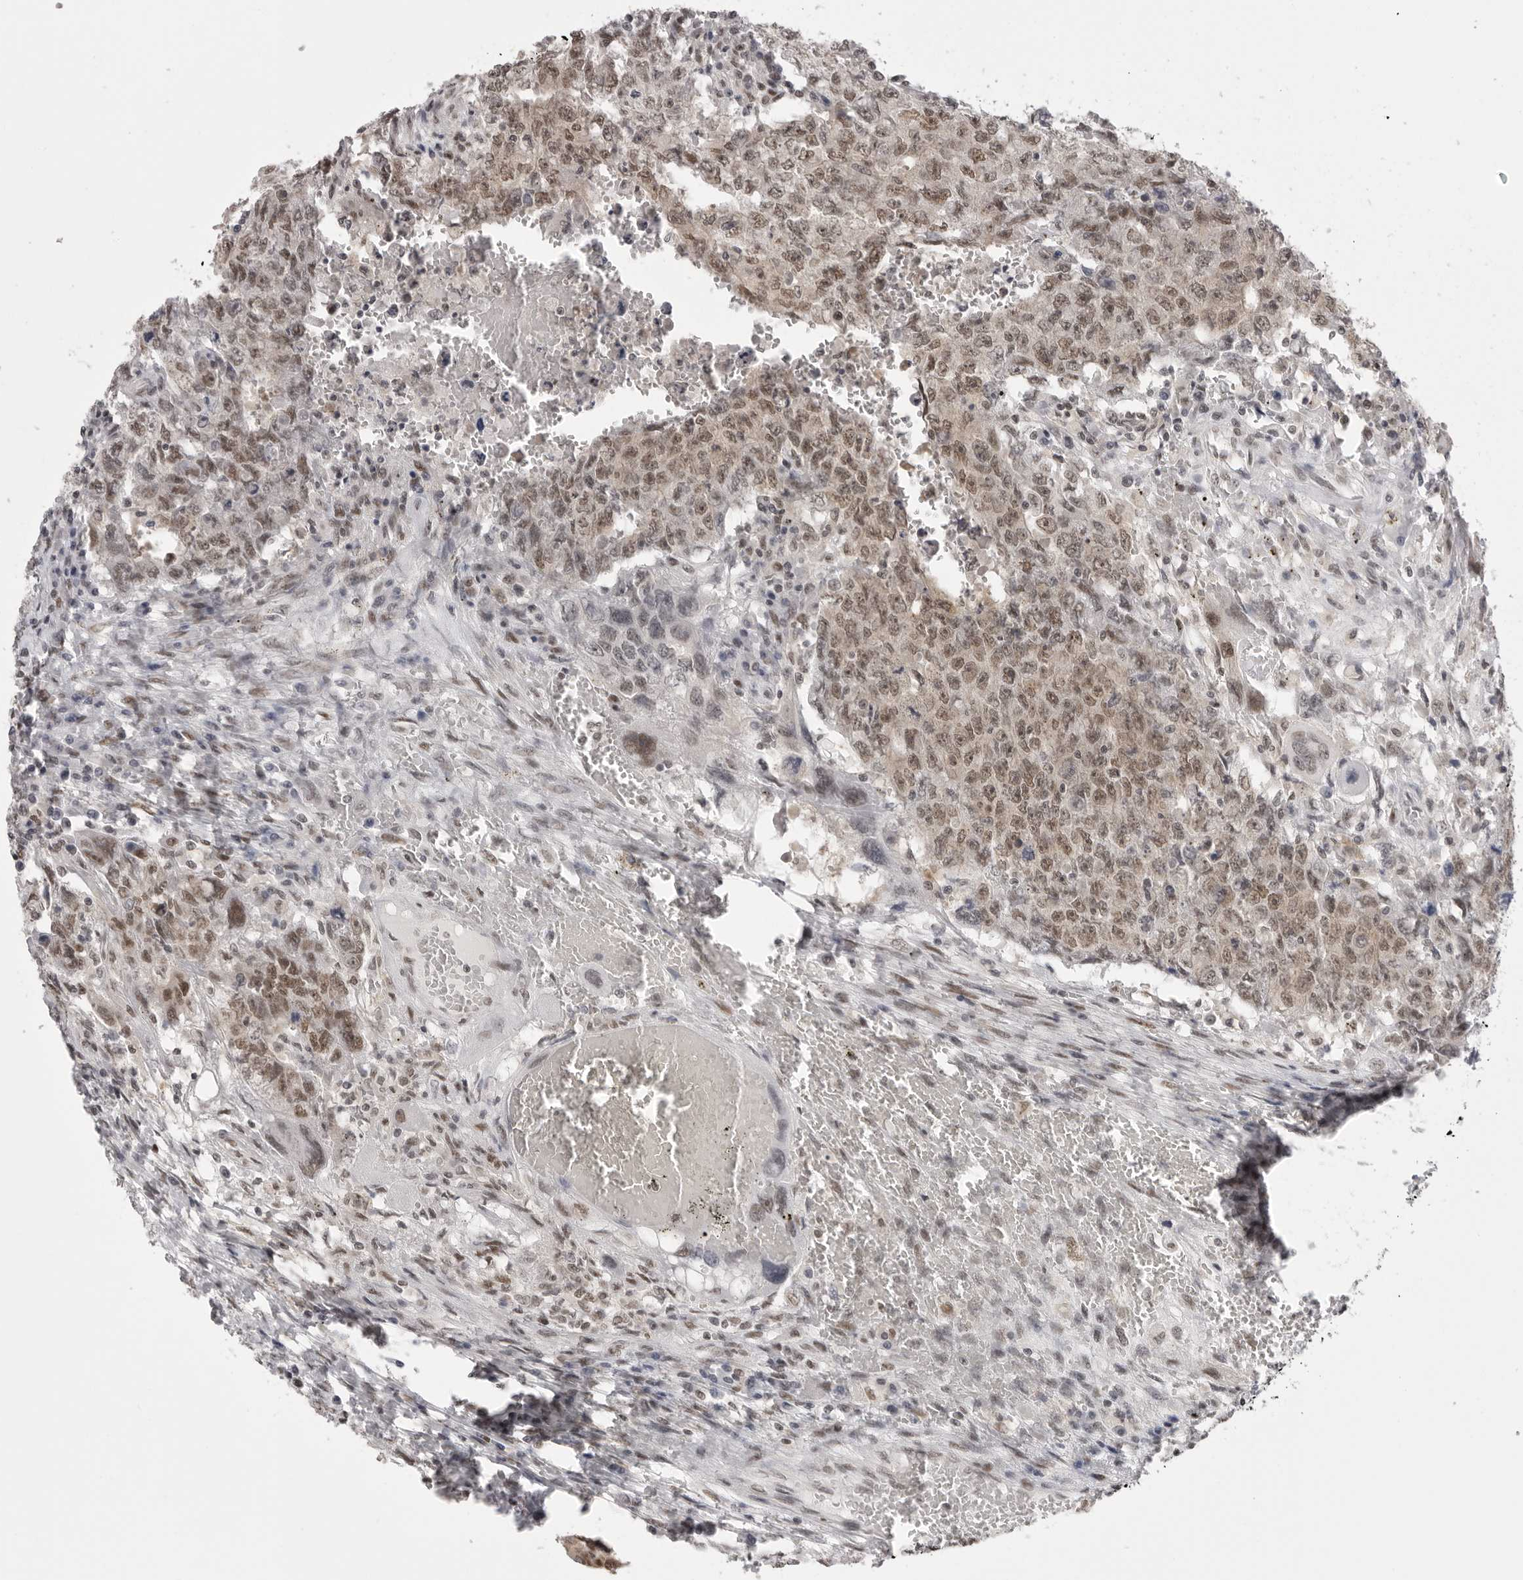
{"staining": {"intensity": "moderate", "quantity": ">75%", "location": "nuclear"}, "tissue": "testis cancer", "cell_type": "Tumor cells", "image_type": "cancer", "snomed": [{"axis": "morphology", "description": "Carcinoma, Embryonal, NOS"}, {"axis": "topography", "description": "Testis"}], "caption": "Testis cancer was stained to show a protein in brown. There is medium levels of moderate nuclear positivity in about >75% of tumor cells.", "gene": "RPA2", "patient": {"sex": "male", "age": 26}}